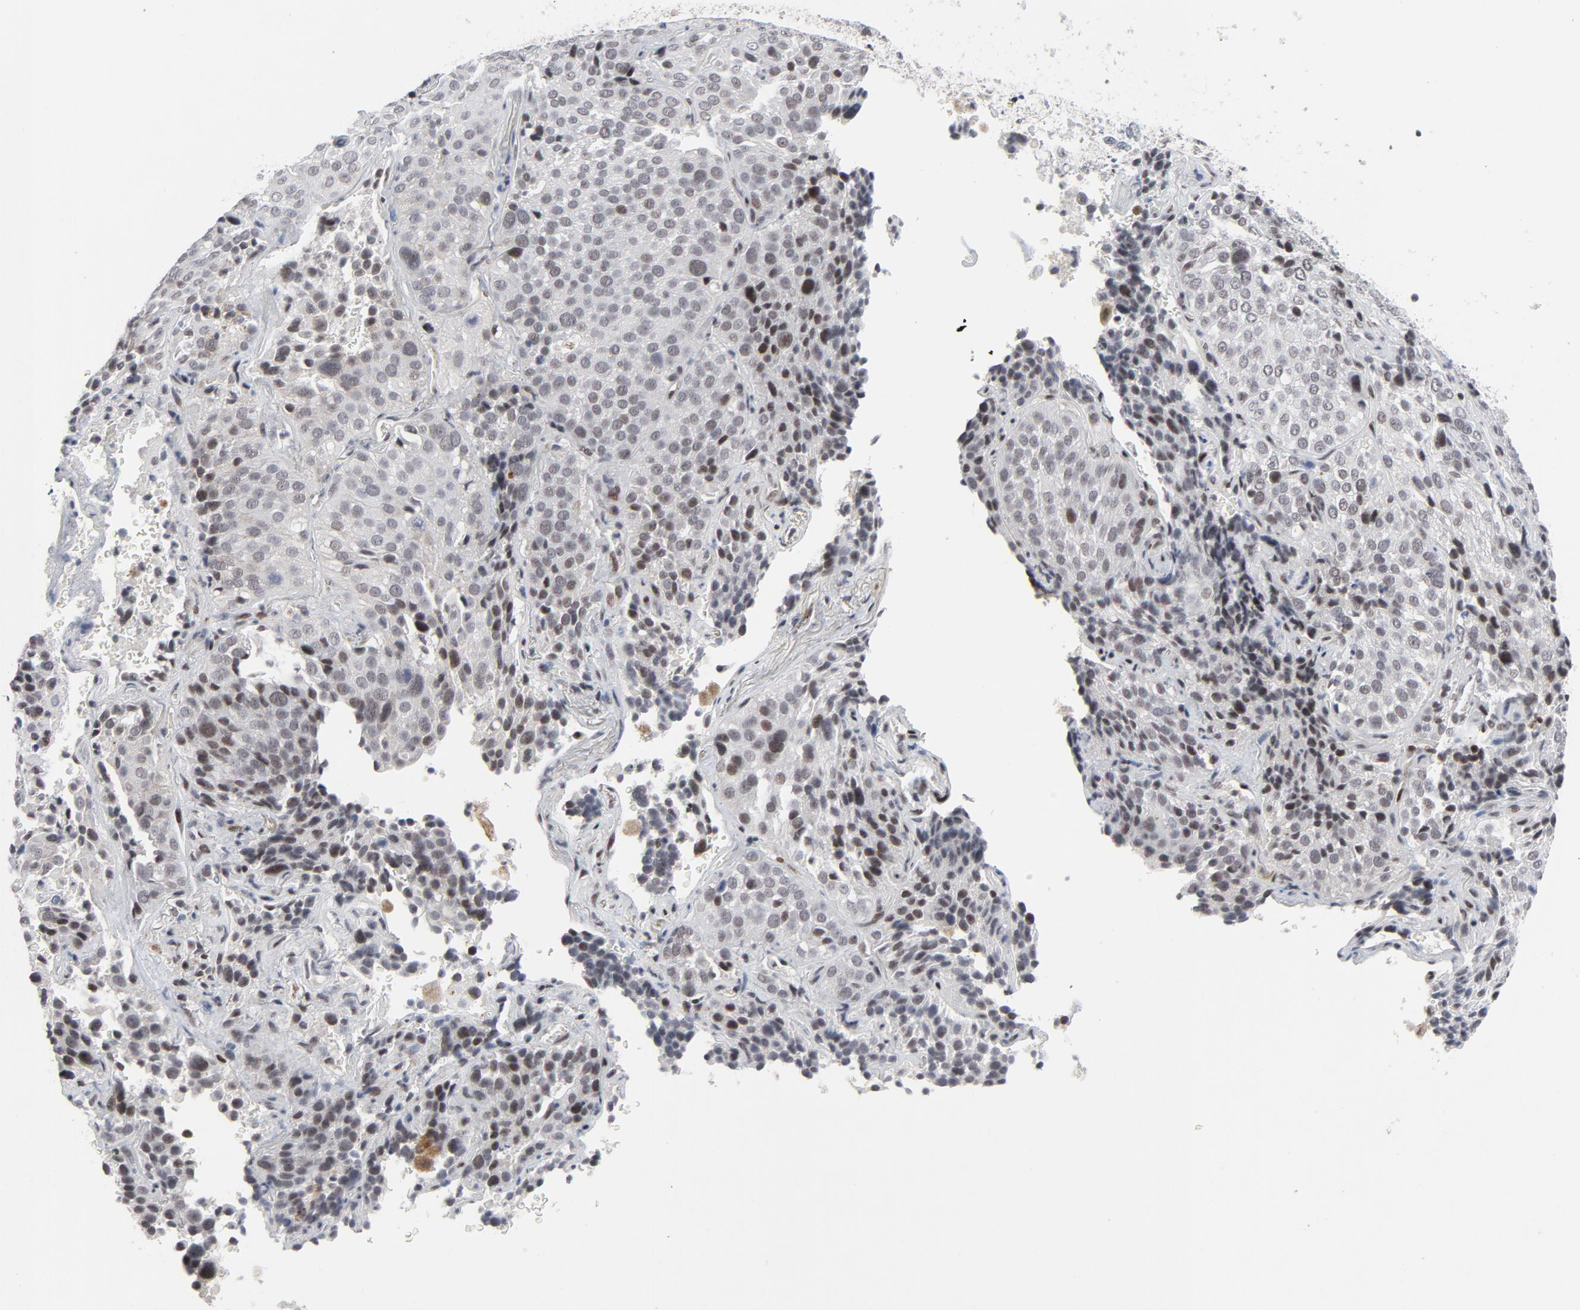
{"staining": {"intensity": "moderate", "quantity": "<25%", "location": "nuclear"}, "tissue": "lung cancer", "cell_type": "Tumor cells", "image_type": "cancer", "snomed": [{"axis": "morphology", "description": "Squamous cell carcinoma, NOS"}, {"axis": "topography", "description": "Lung"}], "caption": "Immunohistochemical staining of human lung cancer demonstrates moderate nuclear protein positivity in approximately <25% of tumor cells.", "gene": "GABPA", "patient": {"sex": "male", "age": 54}}